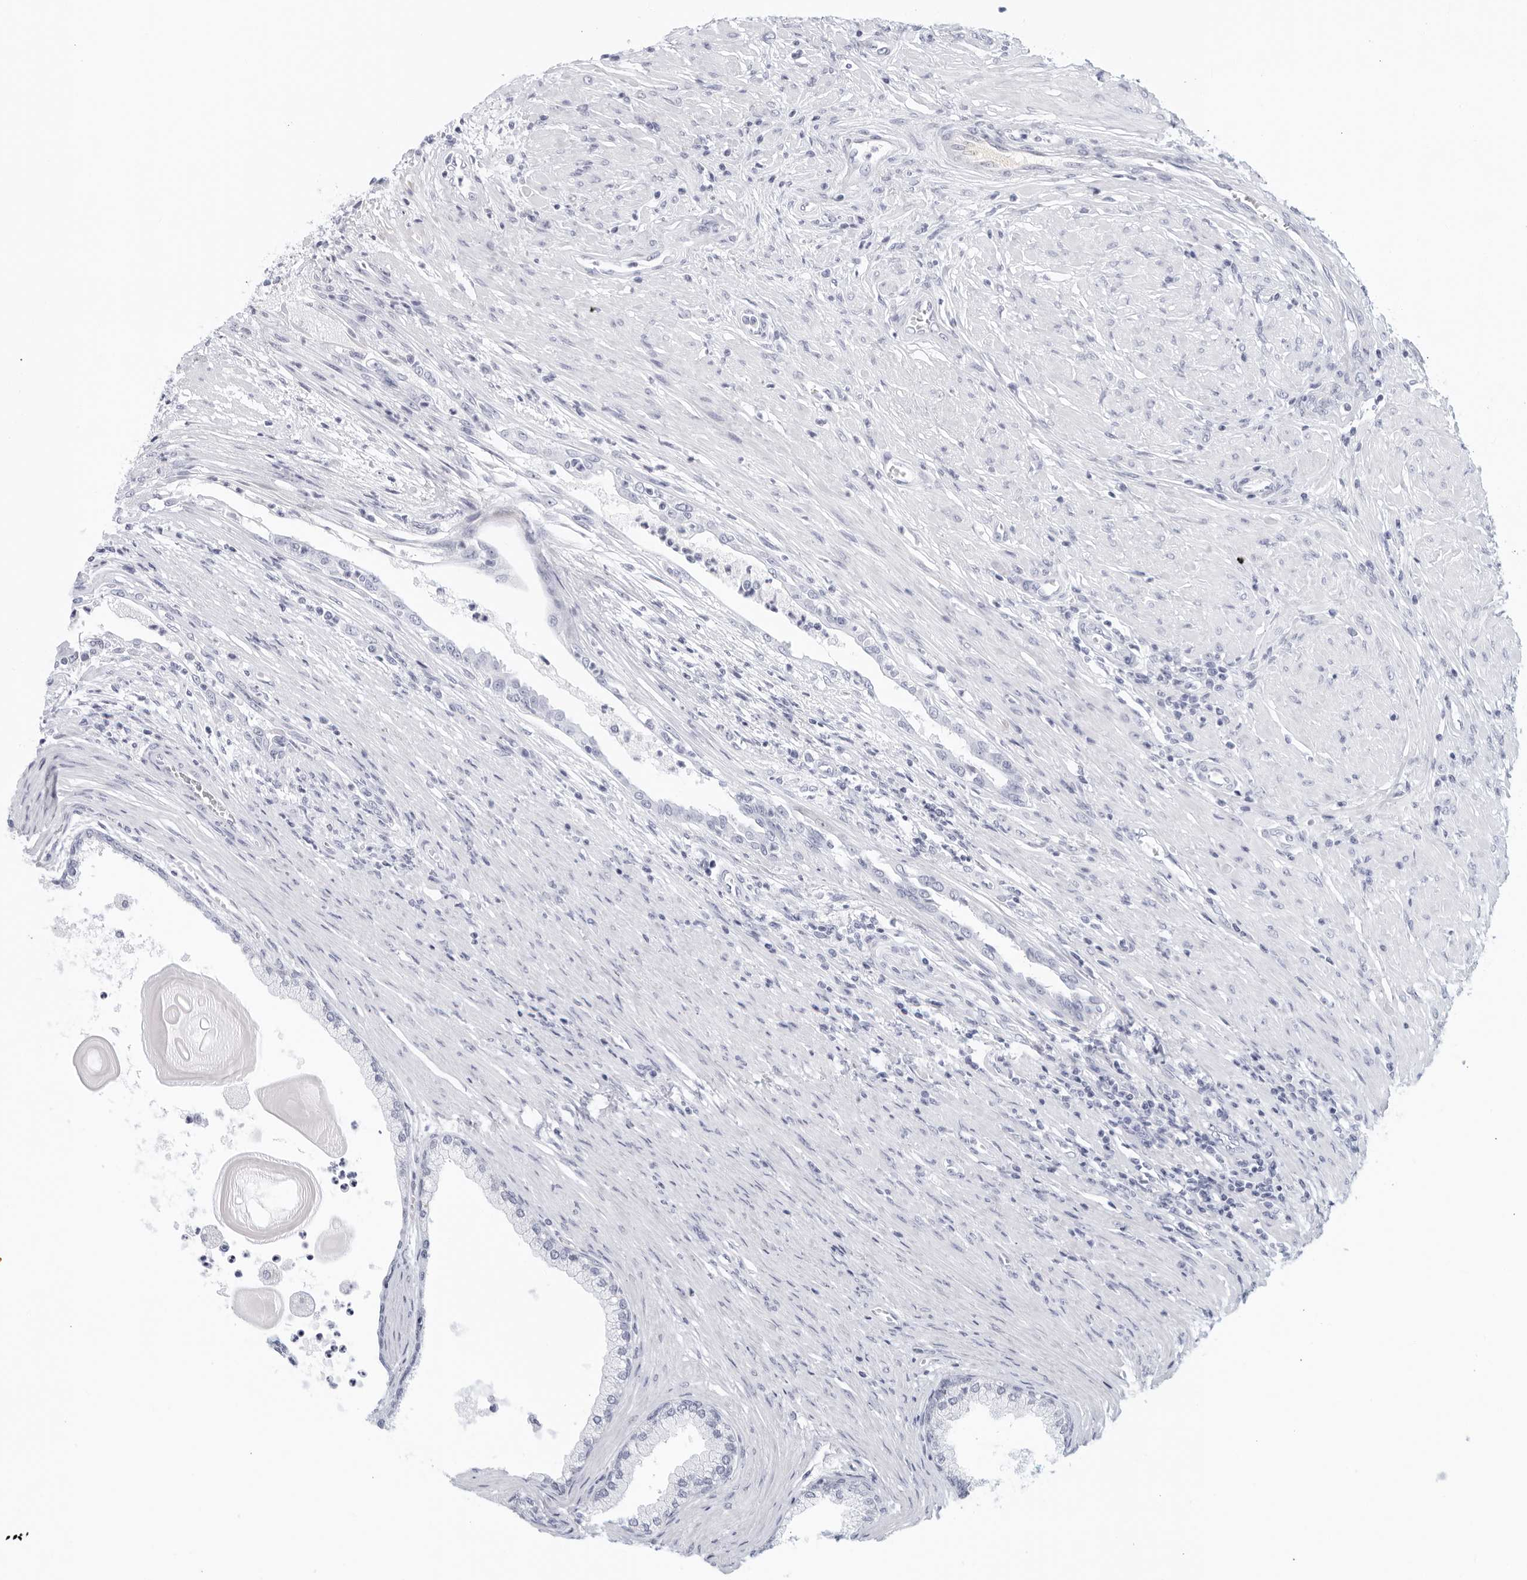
{"staining": {"intensity": "negative", "quantity": "none", "location": "none"}, "tissue": "prostate cancer", "cell_type": "Tumor cells", "image_type": "cancer", "snomed": [{"axis": "morphology", "description": "Normal tissue, NOS"}, {"axis": "morphology", "description": "Adenocarcinoma, Low grade"}, {"axis": "topography", "description": "Prostate"}, {"axis": "topography", "description": "Peripheral nerve tissue"}], "caption": "Prostate low-grade adenocarcinoma was stained to show a protein in brown. There is no significant positivity in tumor cells. (DAB (3,3'-diaminobenzidine) immunohistochemistry visualized using brightfield microscopy, high magnification).", "gene": "FGG", "patient": {"sex": "male", "age": 71}}